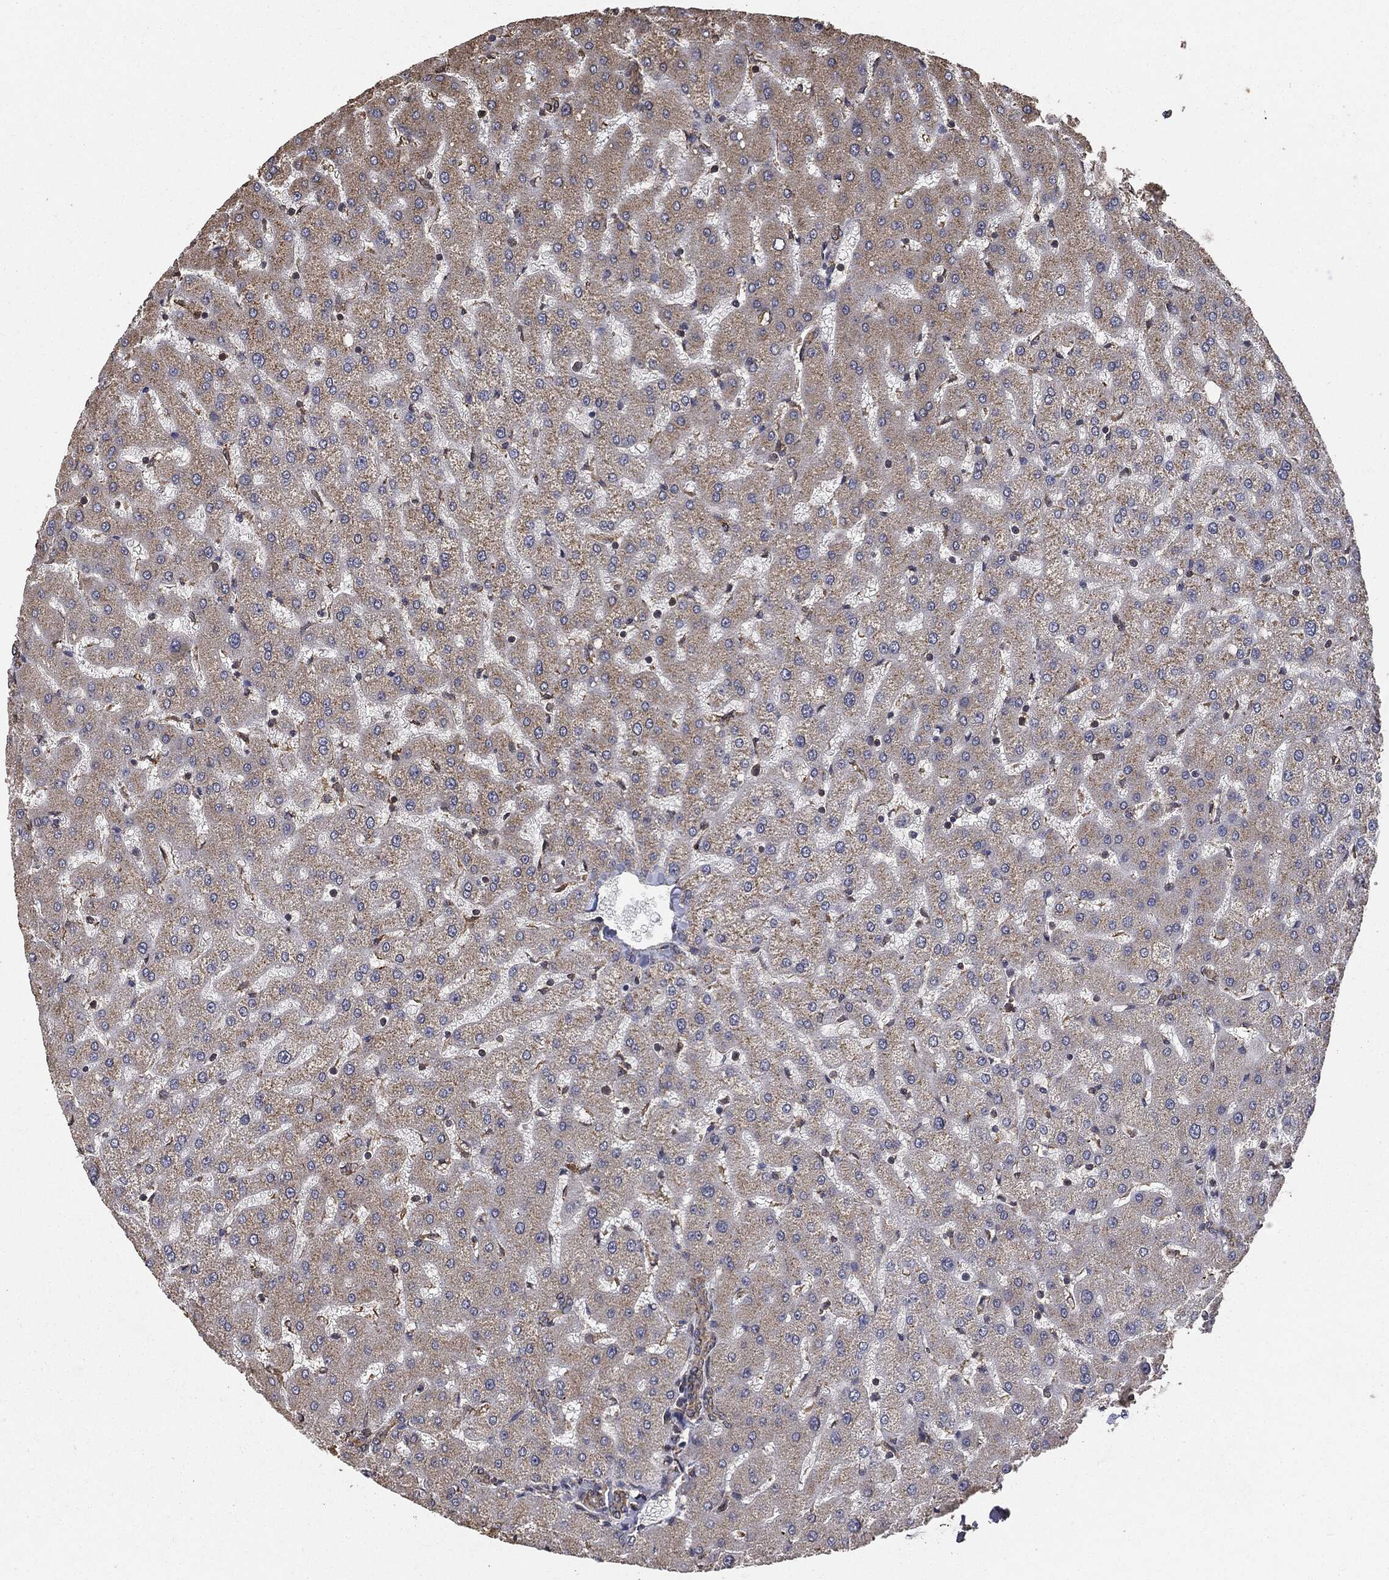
{"staining": {"intensity": "negative", "quantity": "none", "location": "none"}, "tissue": "liver", "cell_type": "Cholangiocytes", "image_type": "normal", "snomed": [{"axis": "morphology", "description": "Normal tissue, NOS"}, {"axis": "topography", "description": "Liver"}], "caption": "Immunohistochemistry (IHC) photomicrograph of unremarkable liver: liver stained with DAB (3,3'-diaminobenzidine) demonstrates no significant protein expression in cholangiocytes.", "gene": "MTOR", "patient": {"sex": "female", "age": 50}}